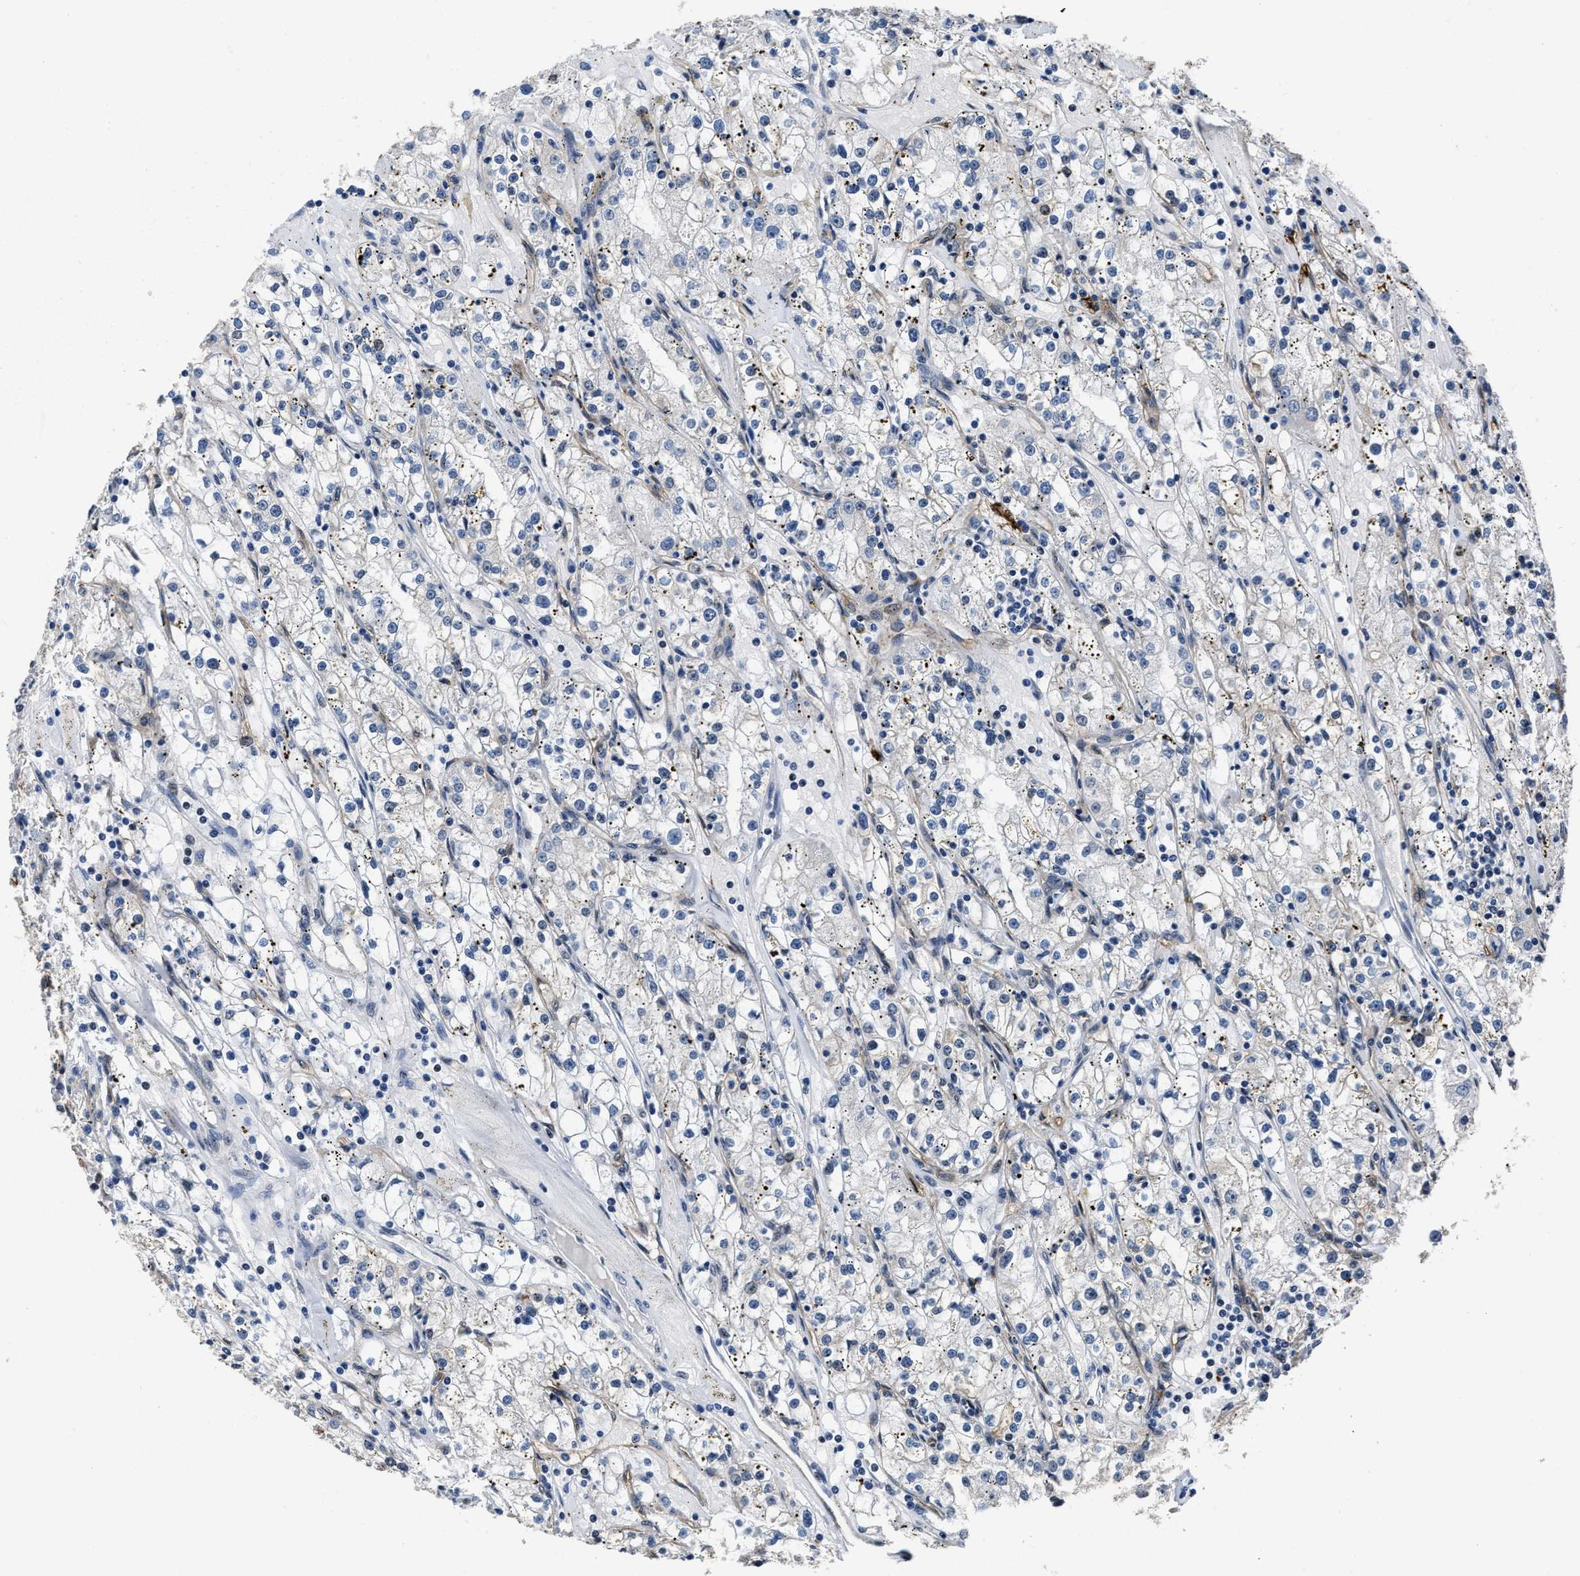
{"staining": {"intensity": "negative", "quantity": "none", "location": "none"}, "tissue": "renal cancer", "cell_type": "Tumor cells", "image_type": "cancer", "snomed": [{"axis": "morphology", "description": "Adenocarcinoma, NOS"}, {"axis": "topography", "description": "Kidney"}], "caption": "Image shows no protein staining in tumor cells of renal adenocarcinoma tissue. (DAB IHC with hematoxylin counter stain).", "gene": "MARCKSL1", "patient": {"sex": "male", "age": 56}}